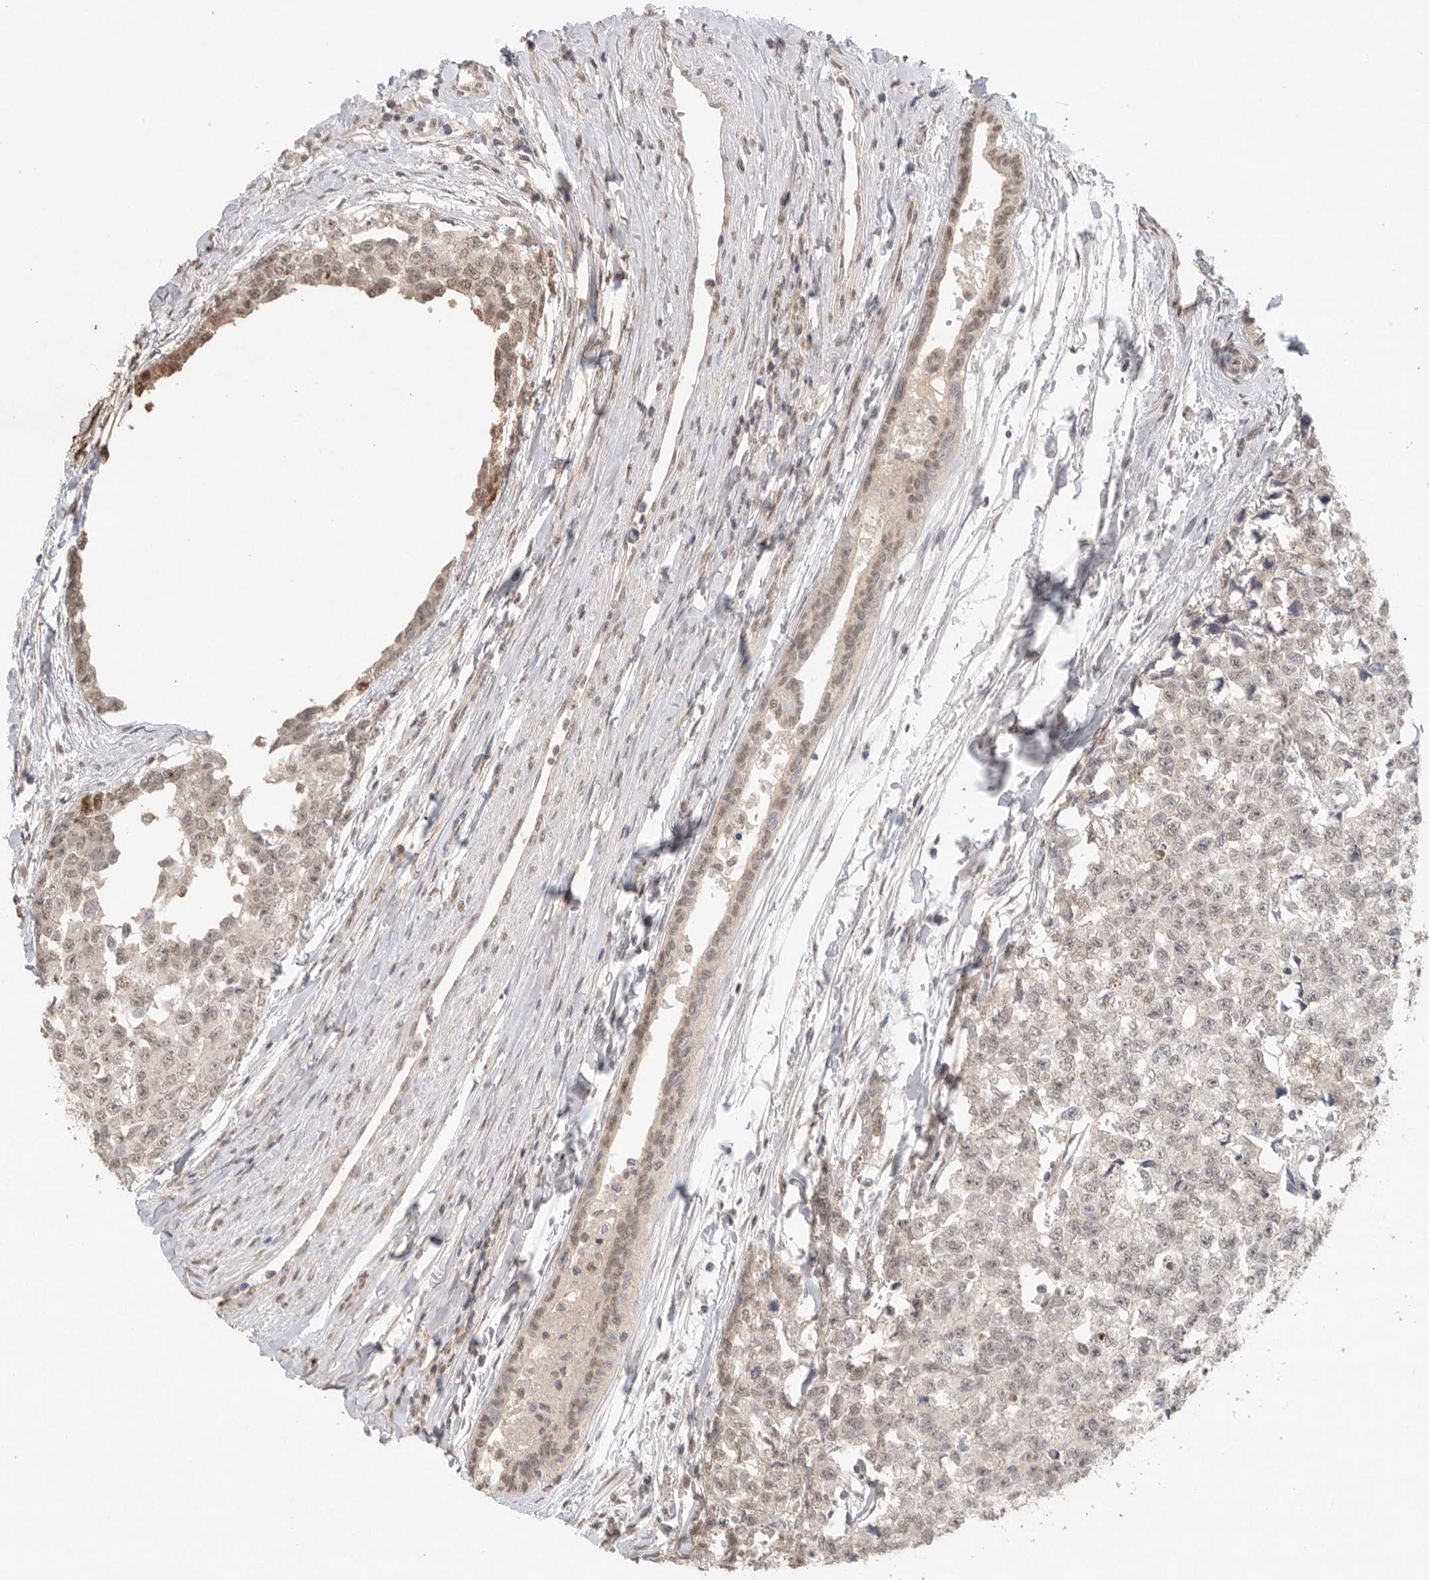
{"staining": {"intensity": "weak", "quantity": ">75%", "location": "nuclear"}, "tissue": "testis cancer", "cell_type": "Tumor cells", "image_type": "cancer", "snomed": [{"axis": "morphology", "description": "Carcinoma, Embryonal, NOS"}, {"axis": "topography", "description": "Testis"}], "caption": "Testis embryonal carcinoma stained with DAB (3,3'-diaminobenzidine) IHC displays low levels of weak nuclear staining in about >75% of tumor cells. (Stains: DAB in brown, nuclei in blue, Microscopy: brightfield microscopy at high magnification).", "gene": "KLK5", "patient": {"sex": "male", "age": 28}}